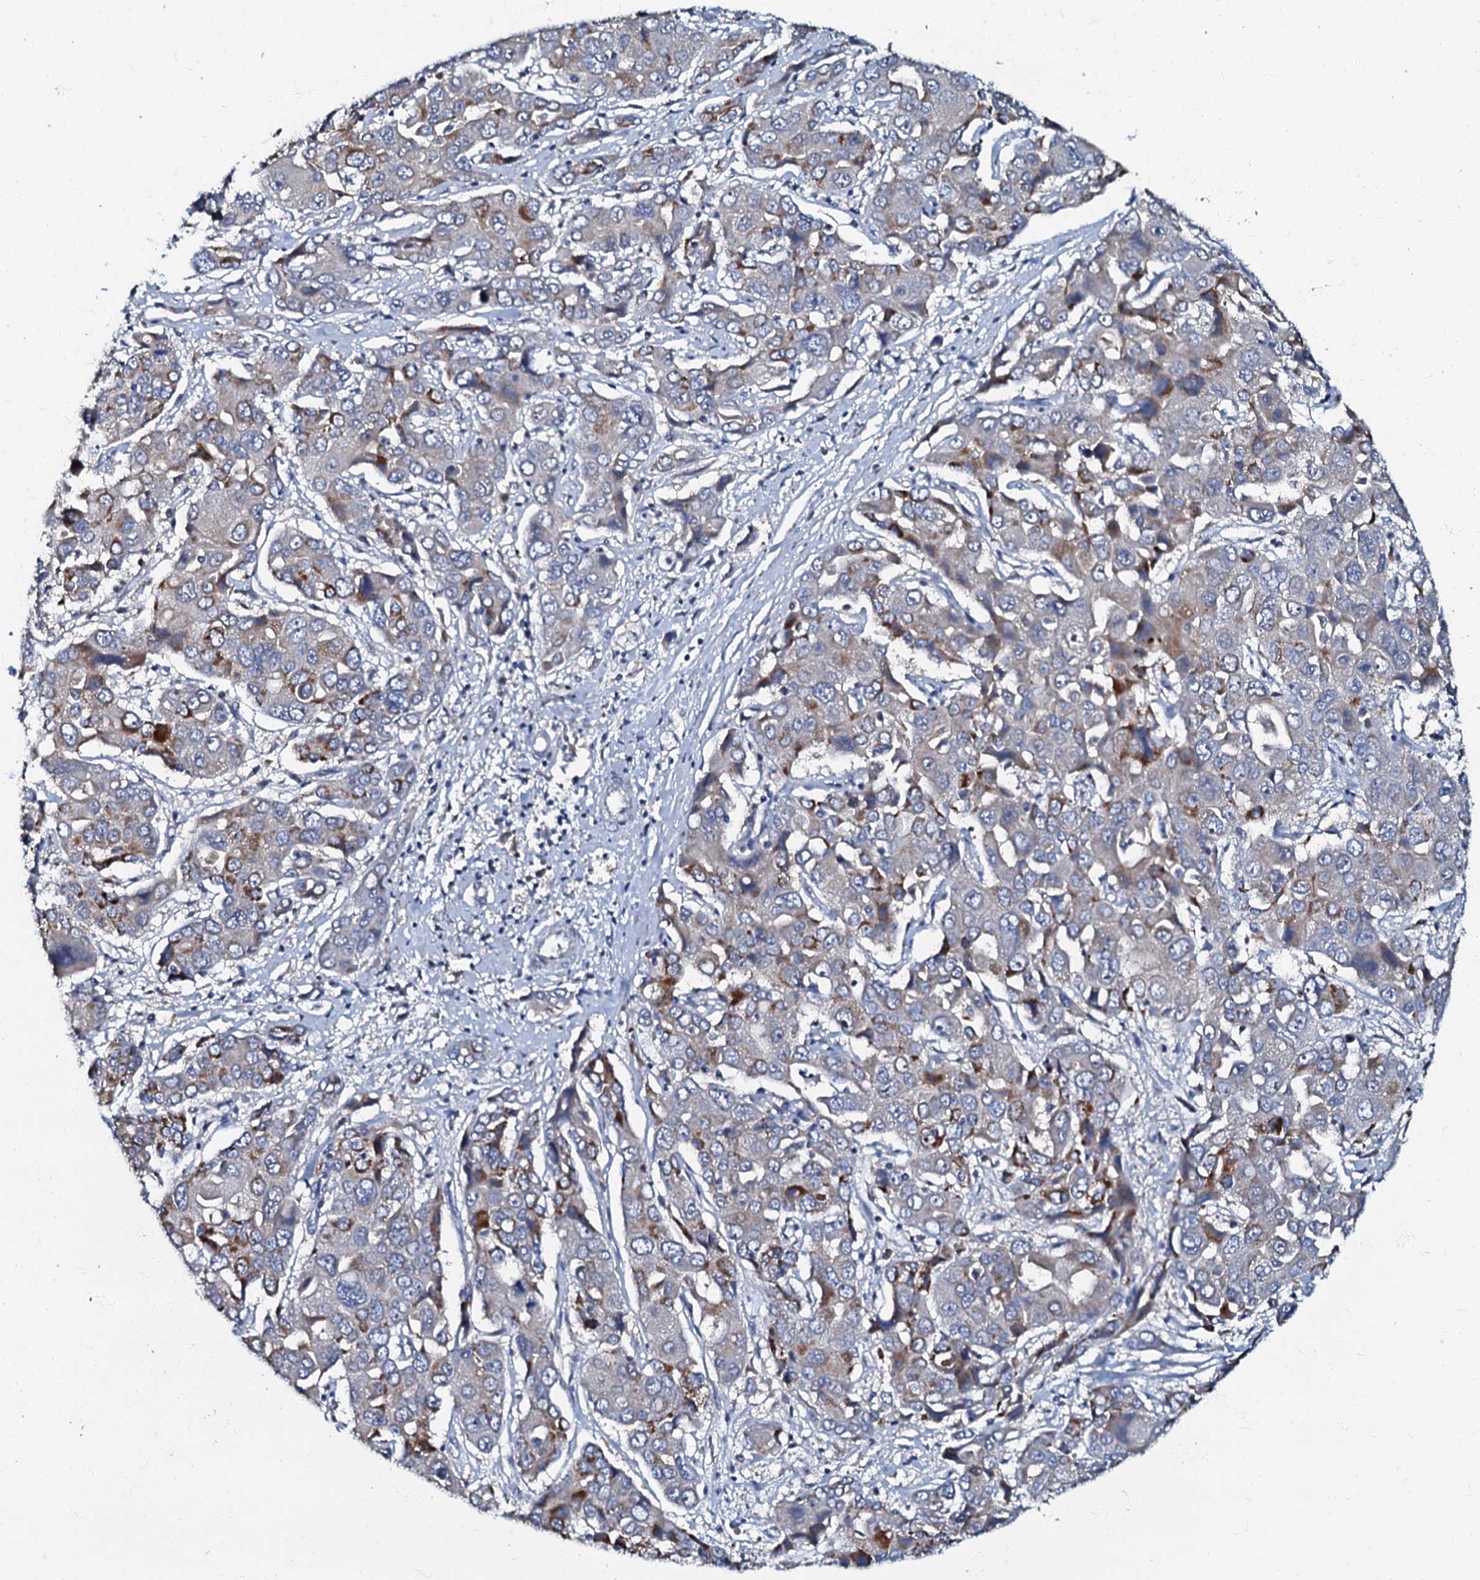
{"staining": {"intensity": "moderate", "quantity": "<25%", "location": "cytoplasmic/membranous"}, "tissue": "liver cancer", "cell_type": "Tumor cells", "image_type": "cancer", "snomed": [{"axis": "morphology", "description": "Cholangiocarcinoma"}, {"axis": "topography", "description": "Liver"}], "caption": "Brown immunohistochemical staining in human liver cancer exhibits moderate cytoplasmic/membranous expression in approximately <25% of tumor cells.", "gene": "OLAH", "patient": {"sex": "male", "age": 67}}